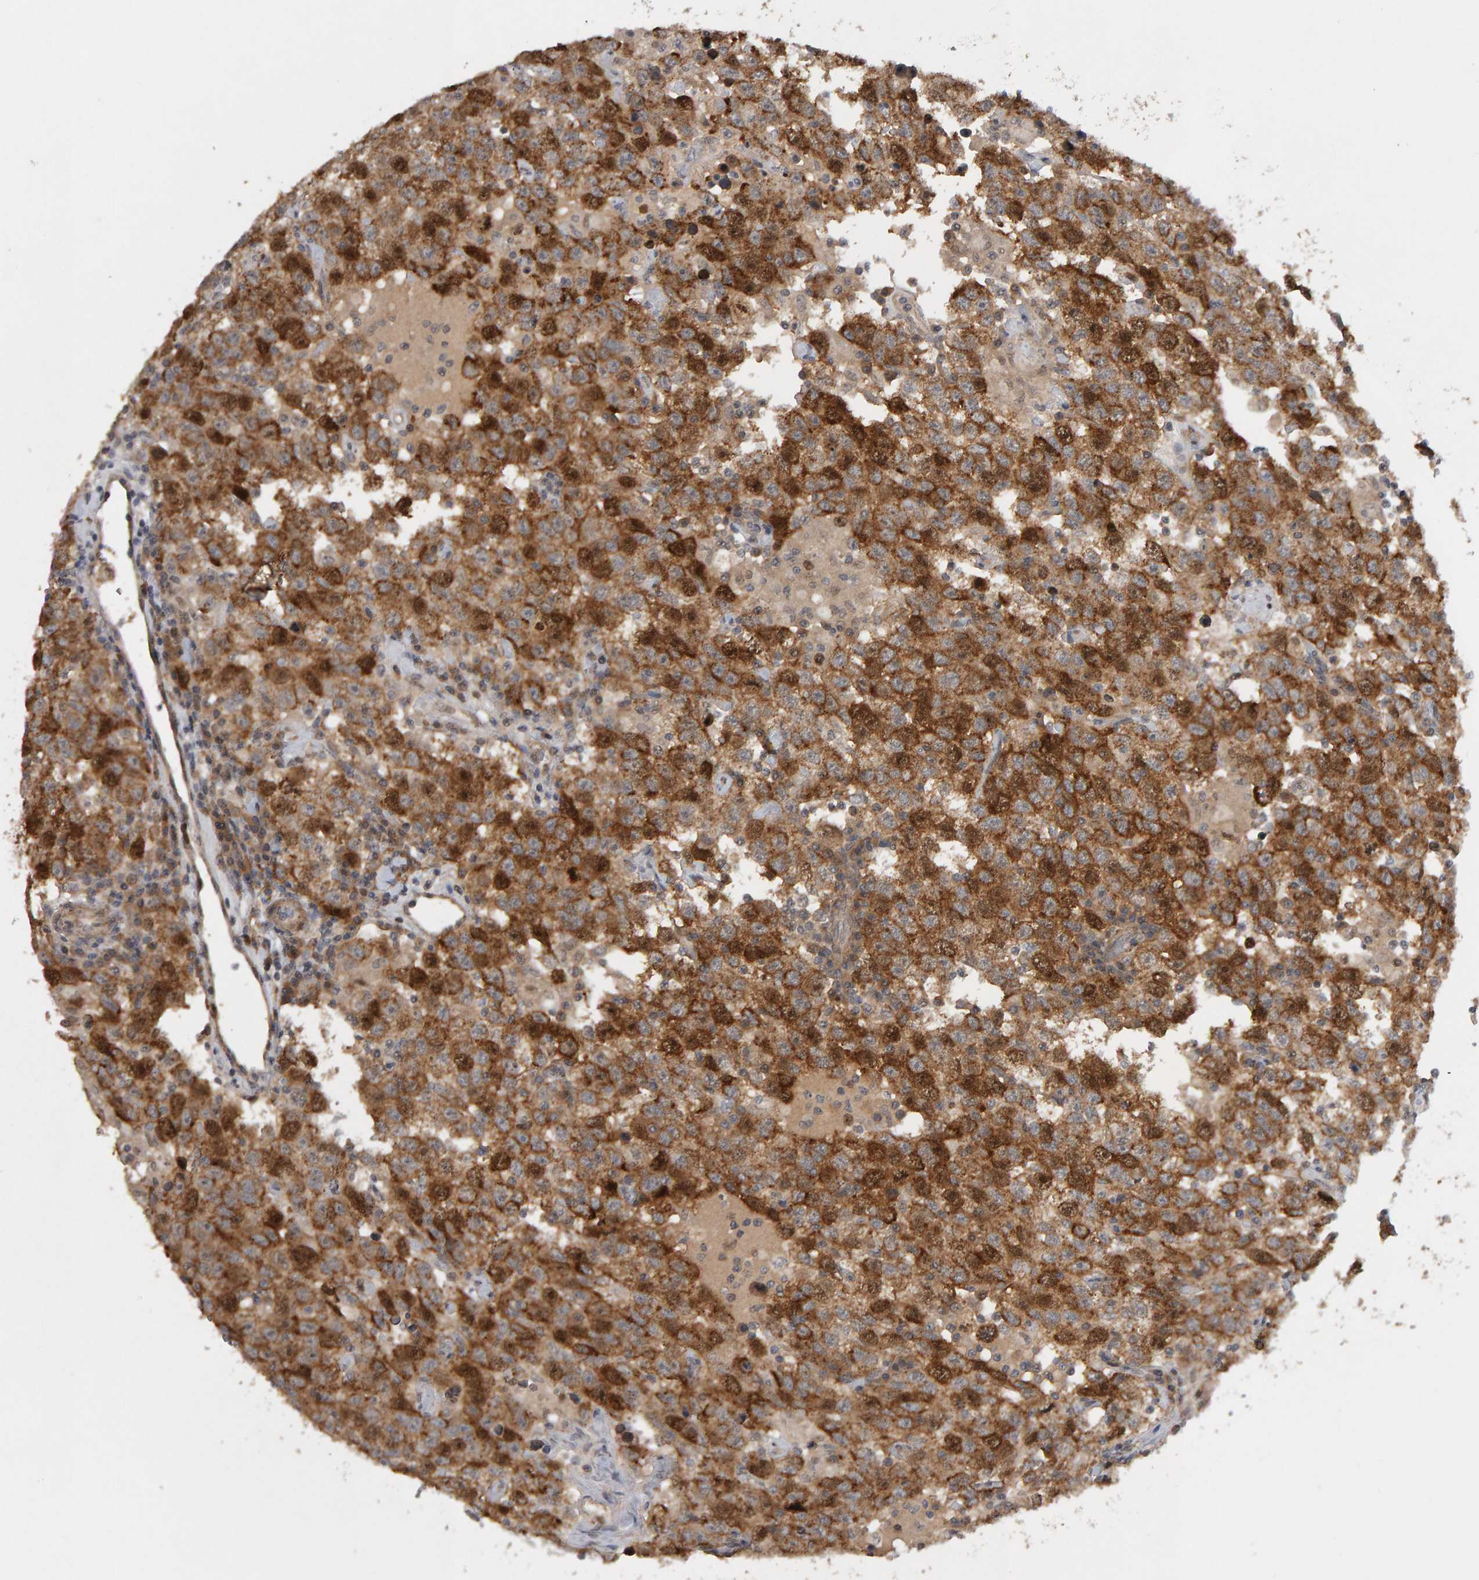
{"staining": {"intensity": "strong", "quantity": ">75%", "location": "cytoplasmic/membranous"}, "tissue": "testis cancer", "cell_type": "Tumor cells", "image_type": "cancer", "snomed": [{"axis": "morphology", "description": "Seminoma, NOS"}, {"axis": "topography", "description": "Testis"}], "caption": "Tumor cells exhibit high levels of strong cytoplasmic/membranous positivity in about >75% of cells in testis cancer (seminoma). (brown staining indicates protein expression, while blue staining denotes nuclei).", "gene": "CDCA5", "patient": {"sex": "male", "age": 41}}